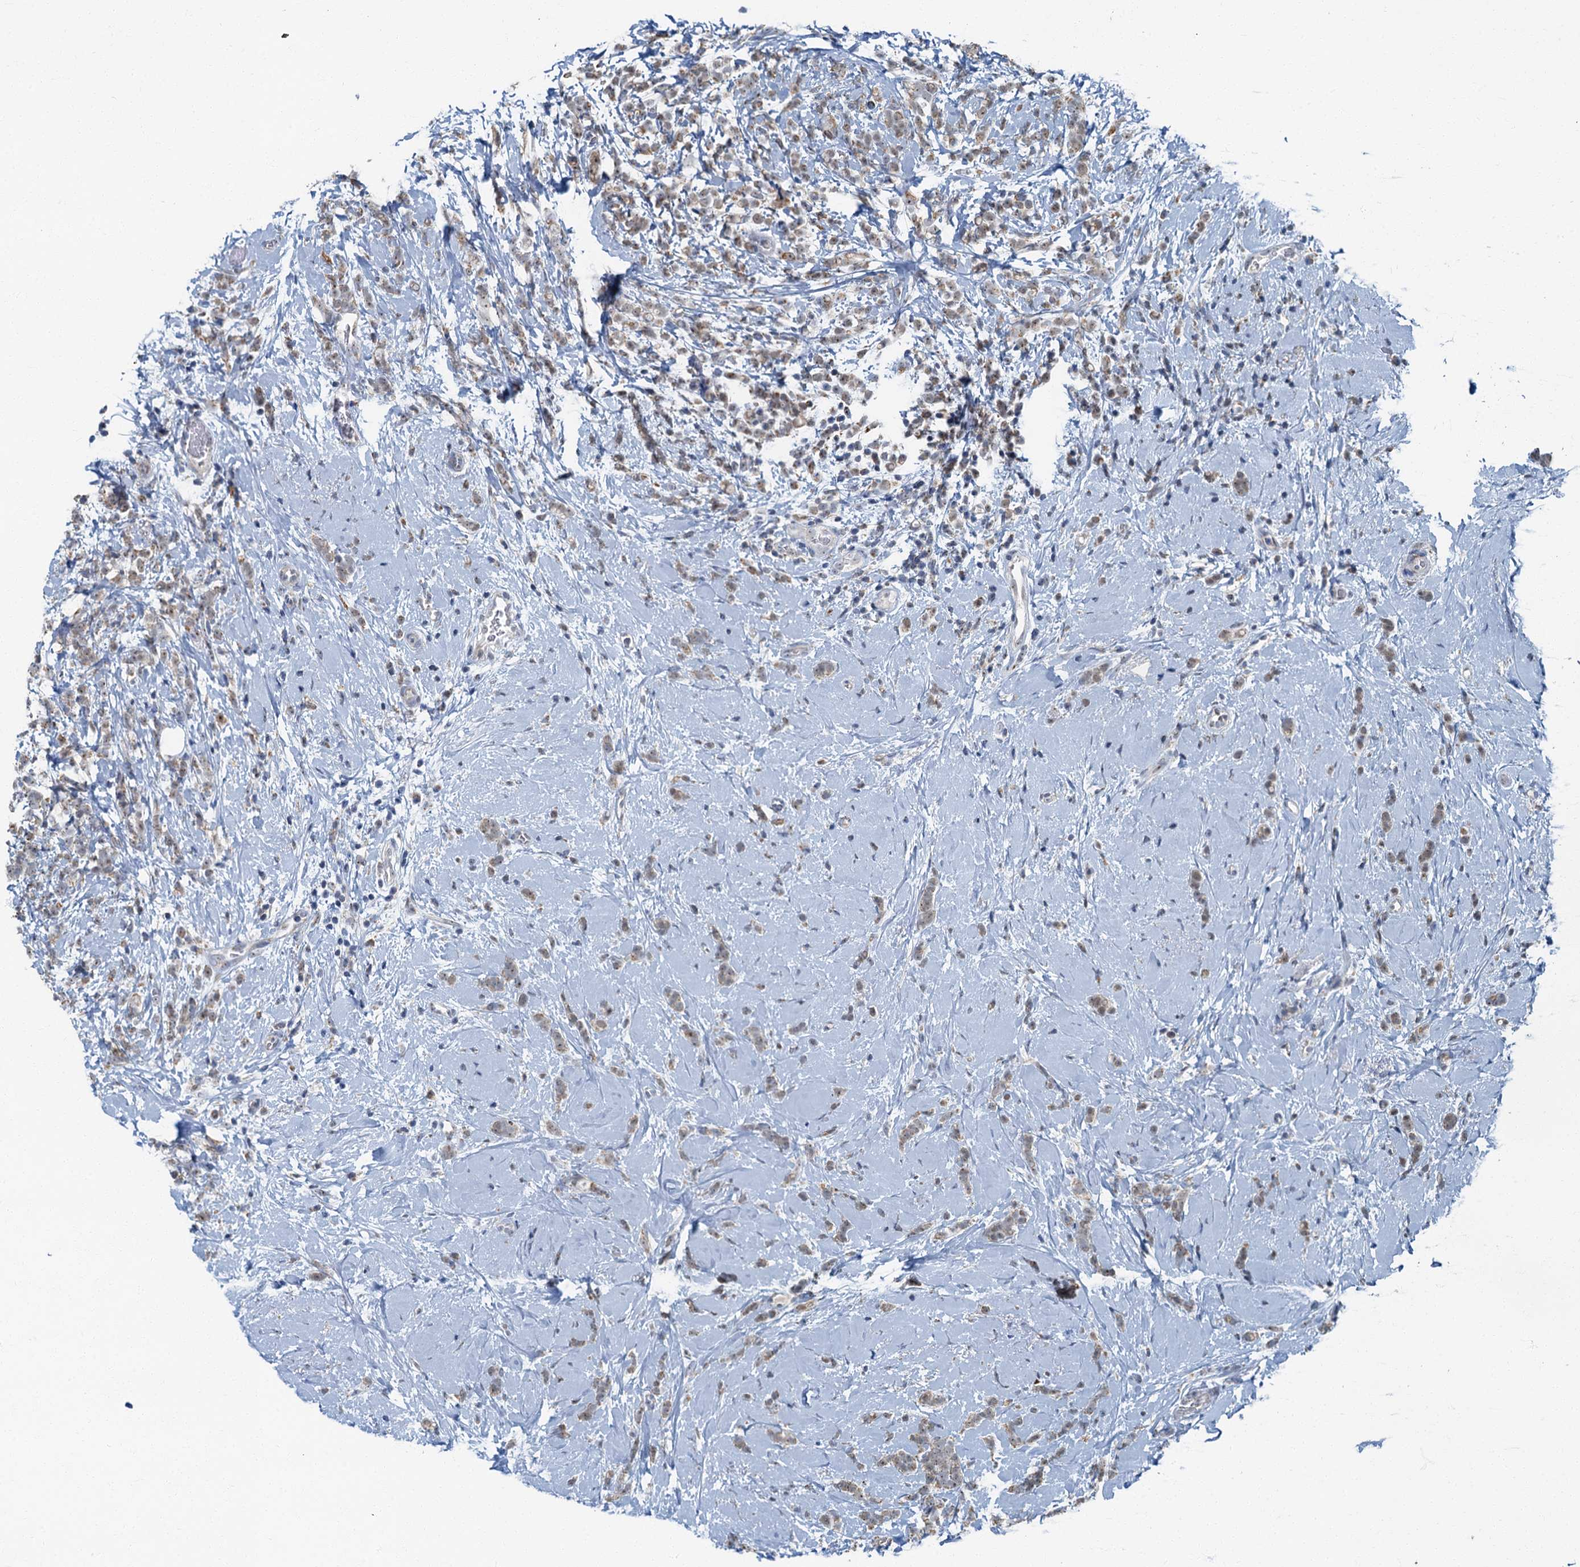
{"staining": {"intensity": "weak", "quantity": "25%-75%", "location": "cytoplasmic/membranous,nuclear"}, "tissue": "breast cancer", "cell_type": "Tumor cells", "image_type": "cancer", "snomed": [{"axis": "morphology", "description": "Lobular carcinoma"}, {"axis": "topography", "description": "Breast"}], "caption": "A high-resolution micrograph shows IHC staining of breast lobular carcinoma, which shows weak cytoplasmic/membranous and nuclear staining in about 25%-75% of tumor cells.", "gene": "RAD9B", "patient": {"sex": "female", "age": 58}}